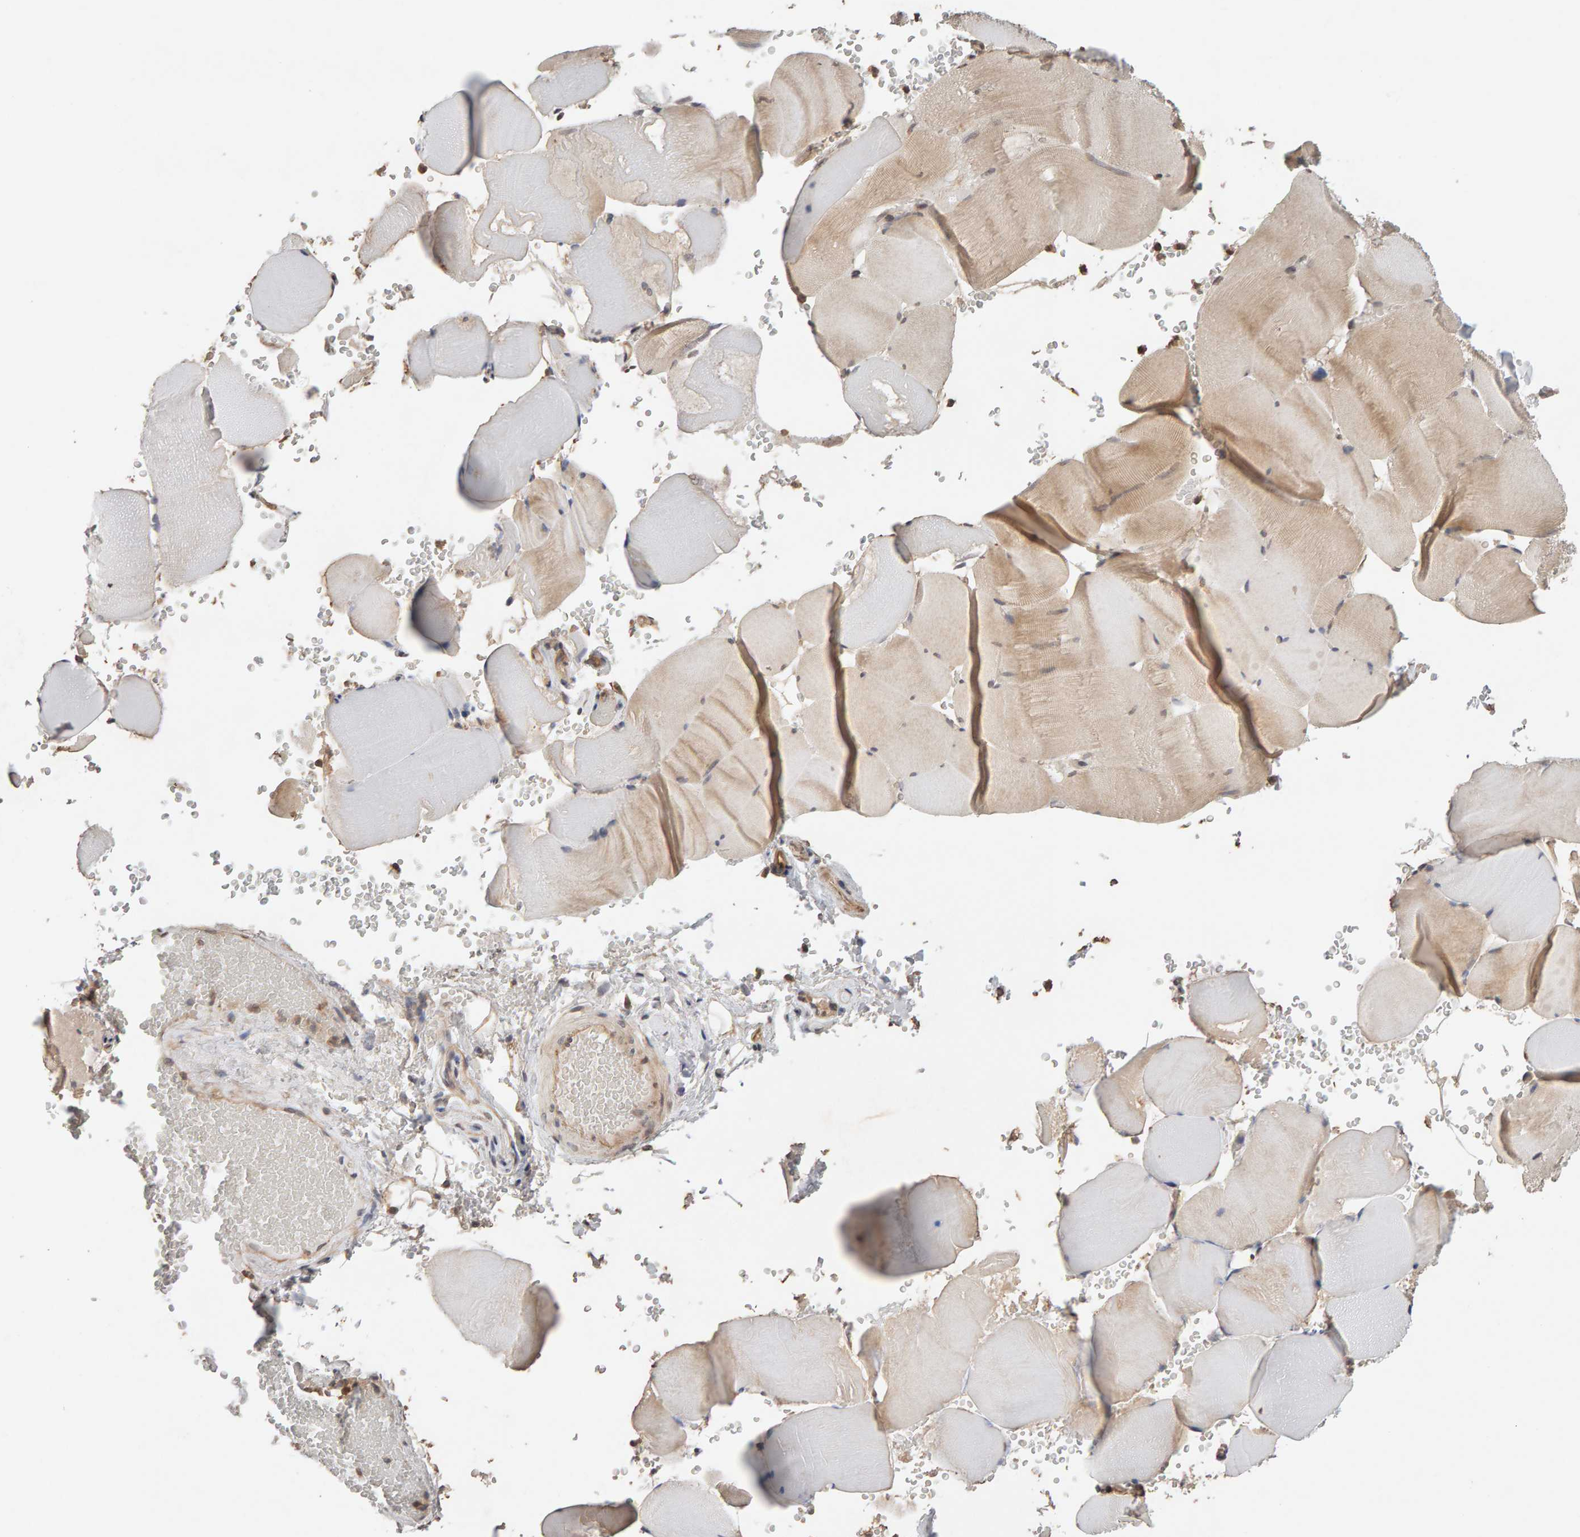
{"staining": {"intensity": "weak", "quantity": "25%-75%", "location": "cytoplasmic/membranous"}, "tissue": "skeletal muscle", "cell_type": "Myocytes", "image_type": "normal", "snomed": [{"axis": "morphology", "description": "Normal tissue, NOS"}, {"axis": "topography", "description": "Skeletal muscle"}], "caption": "IHC (DAB (3,3'-diaminobenzidine)) staining of normal human skeletal muscle reveals weak cytoplasmic/membranous protein positivity in approximately 25%-75% of myocytes.", "gene": "DNAJC7", "patient": {"sex": "male", "age": 62}}